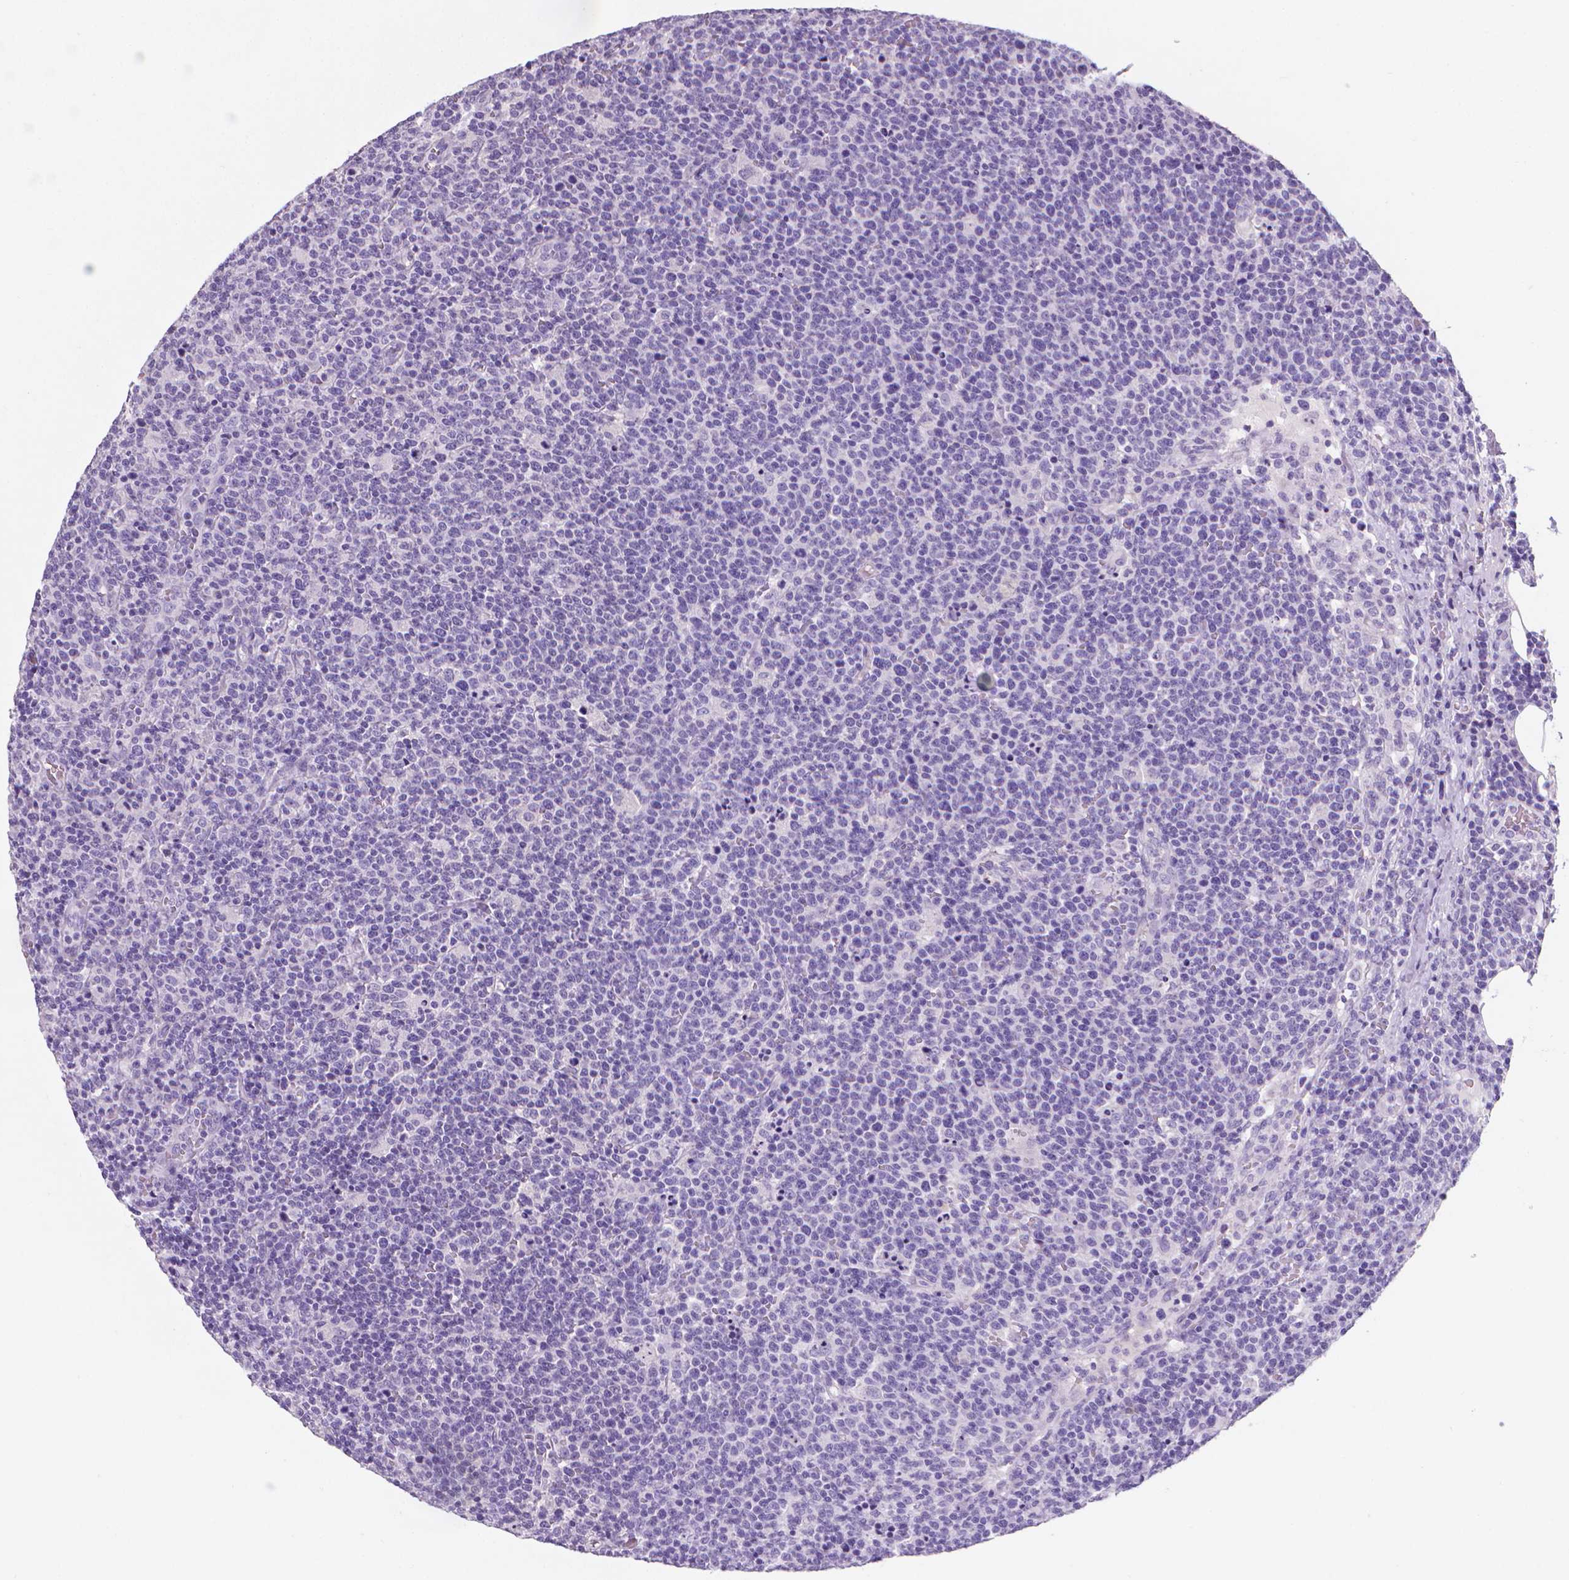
{"staining": {"intensity": "negative", "quantity": "none", "location": "none"}, "tissue": "lymphoma", "cell_type": "Tumor cells", "image_type": "cancer", "snomed": [{"axis": "morphology", "description": "Malignant lymphoma, non-Hodgkin's type, High grade"}, {"axis": "topography", "description": "Lymph node"}], "caption": "A histopathology image of lymphoma stained for a protein reveals no brown staining in tumor cells.", "gene": "XPNPEP2", "patient": {"sex": "male", "age": 61}}